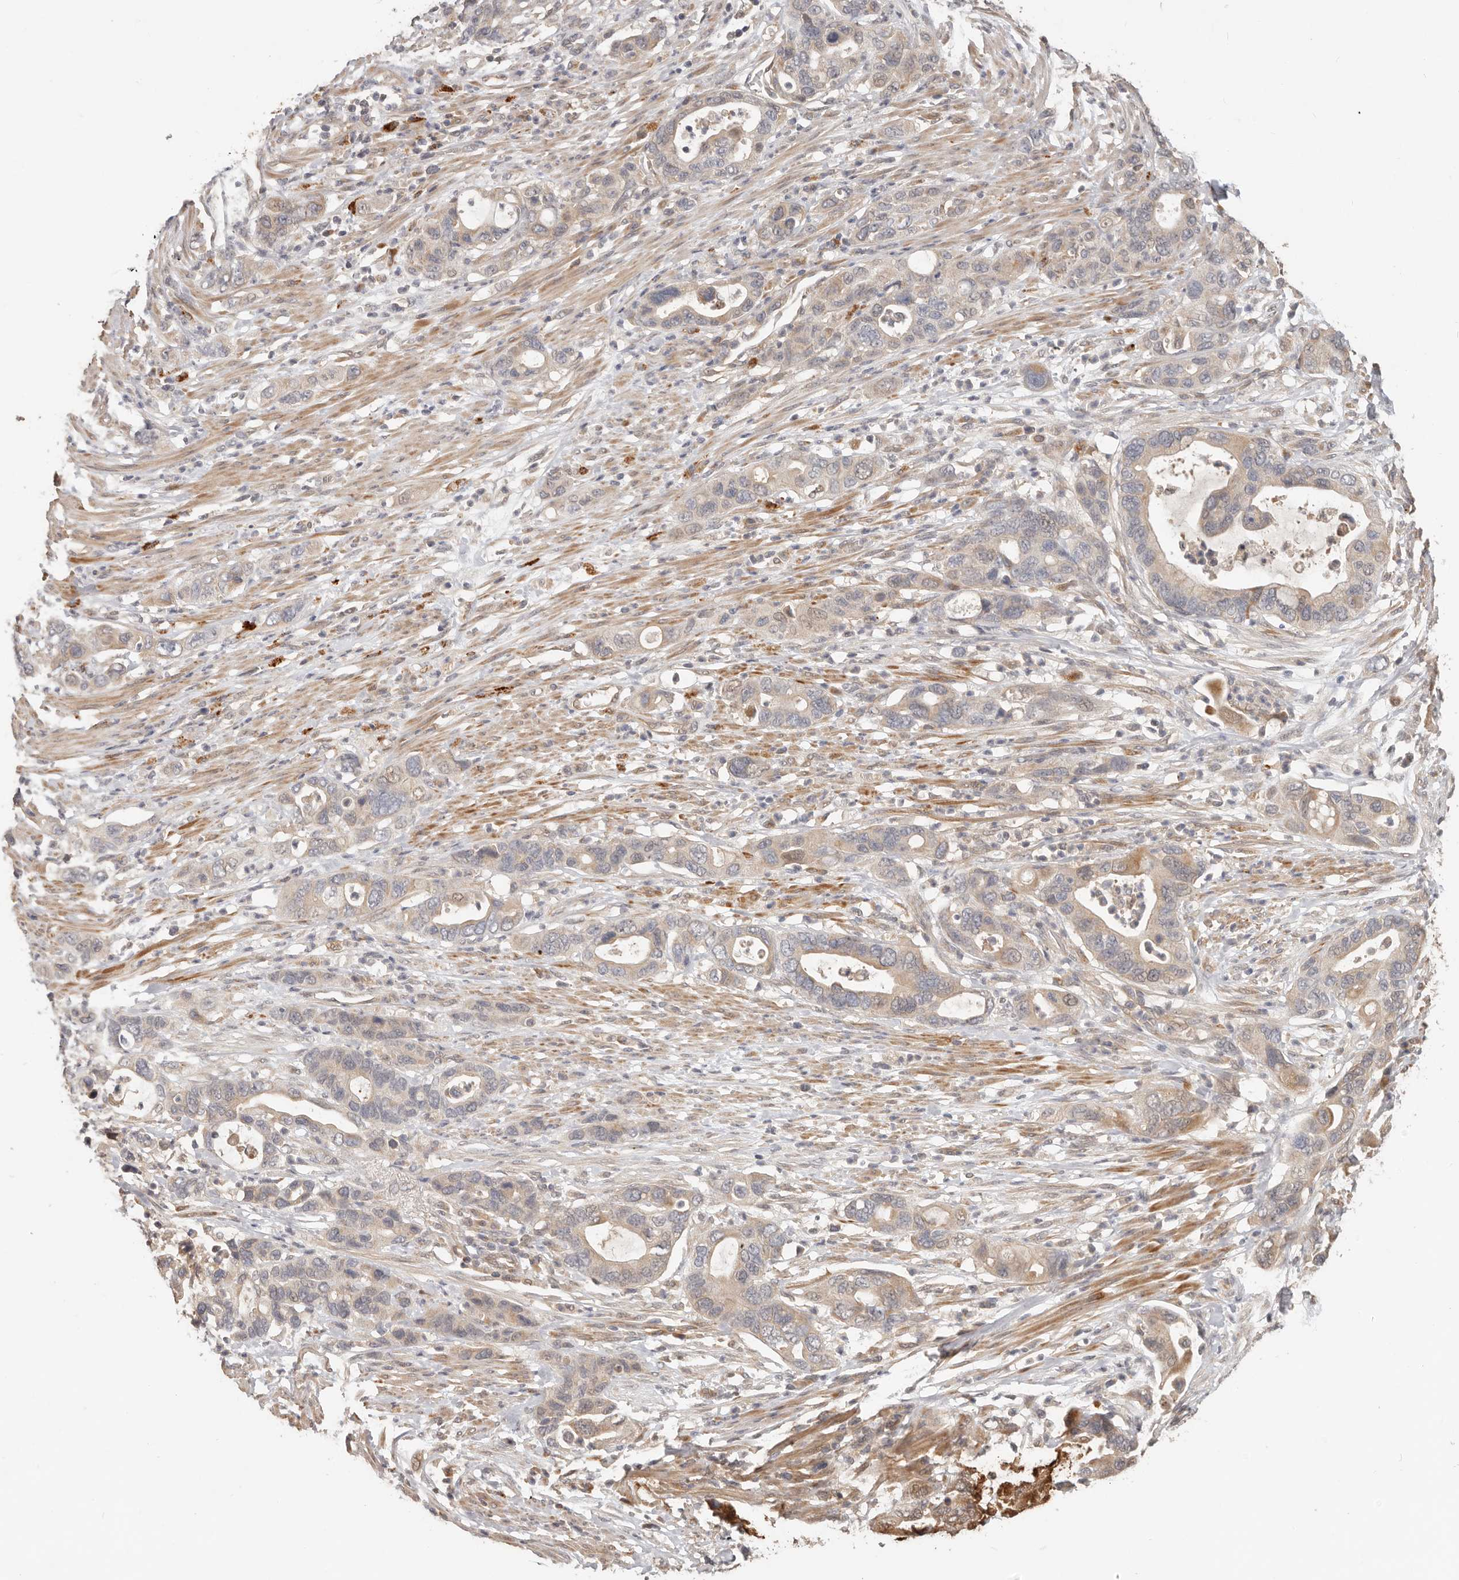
{"staining": {"intensity": "weak", "quantity": "25%-75%", "location": "cytoplasmic/membranous"}, "tissue": "pancreatic cancer", "cell_type": "Tumor cells", "image_type": "cancer", "snomed": [{"axis": "morphology", "description": "Adenocarcinoma, NOS"}, {"axis": "topography", "description": "Pancreas"}], "caption": "Protein expression analysis of pancreatic adenocarcinoma shows weak cytoplasmic/membranous staining in about 25%-75% of tumor cells. (DAB (3,3'-diaminobenzidine) = brown stain, brightfield microscopy at high magnification).", "gene": "MTFR2", "patient": {"sex": "female", "age": 71}}